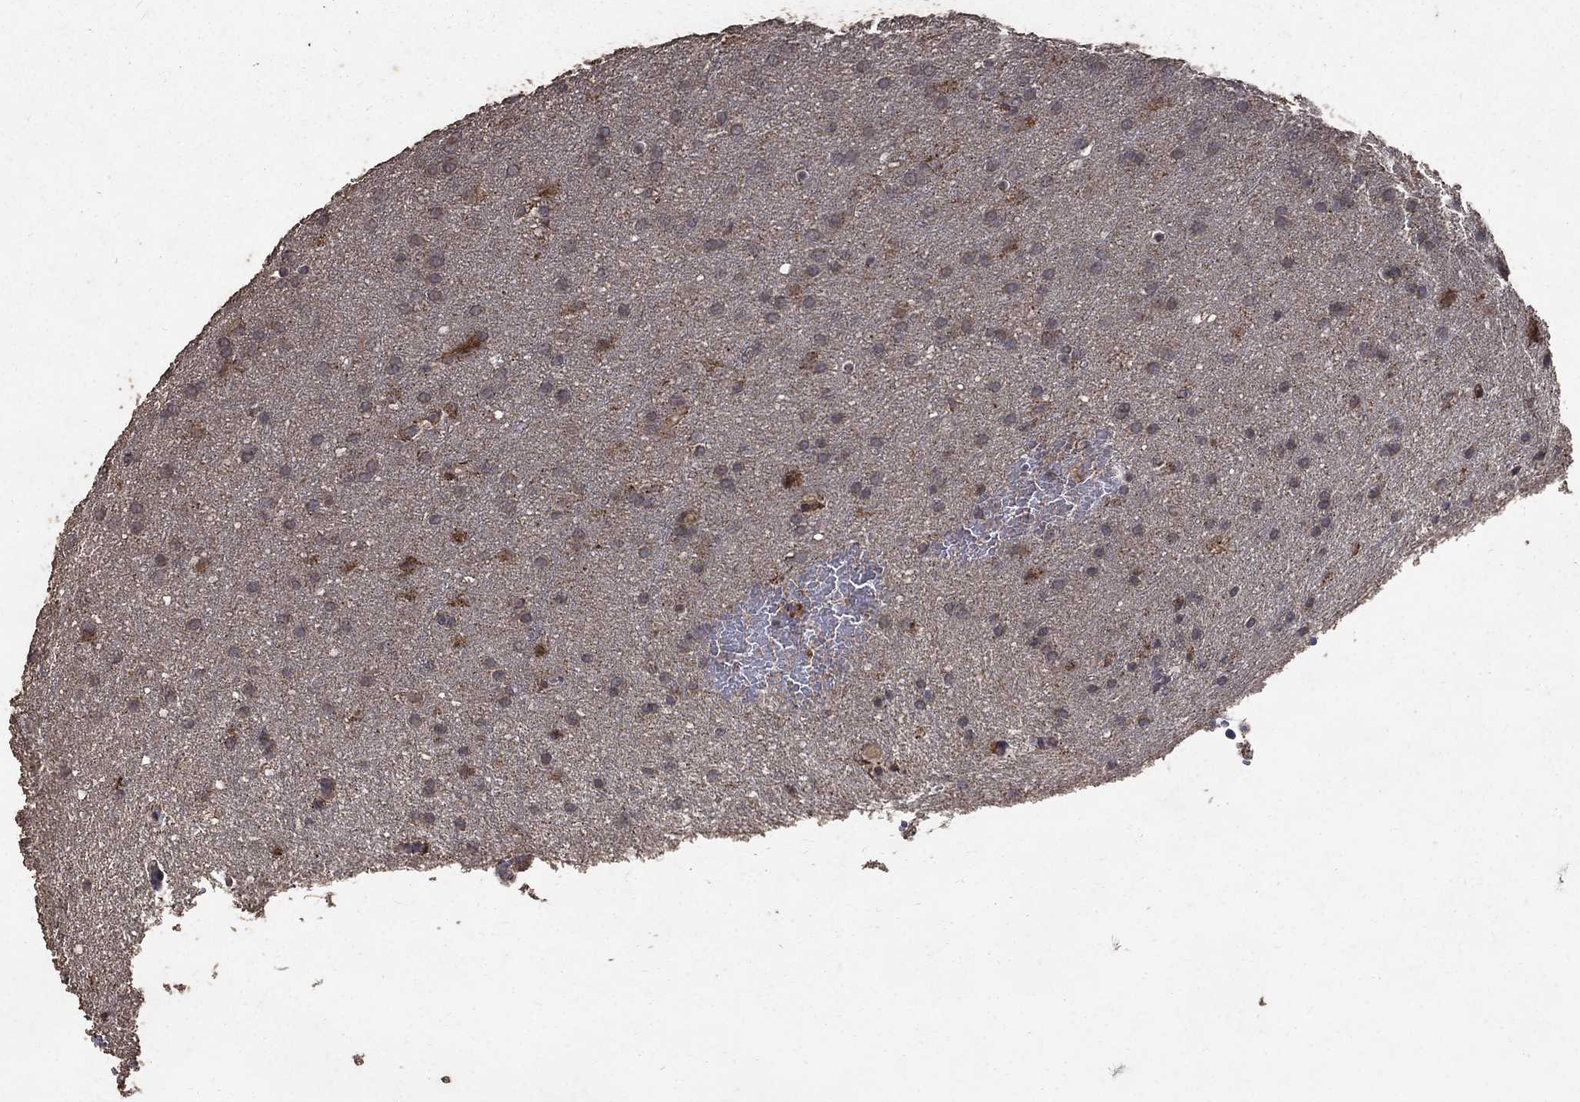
{"staining": {"intensity": "strong", "quantity": "<25%", "location": "cytoplasmic/membranous"}, "tissue": "glioma", "cell_type": "Tumor cells", "image_type": "cancer", "snomed": [{"axis": "morphology", "description": "Glioma, malignant, Low grade"}, {"axis": "topography", "description": "Brain"}], "caption": "The micrograph exhibits staining of low-grade glioma (malignant), revealing strong cytoplasmic/membranous protein staining (brown color) within tumor cells.", "gene": "C17orf75", "patient": {"sex": "female", "age": 32}}